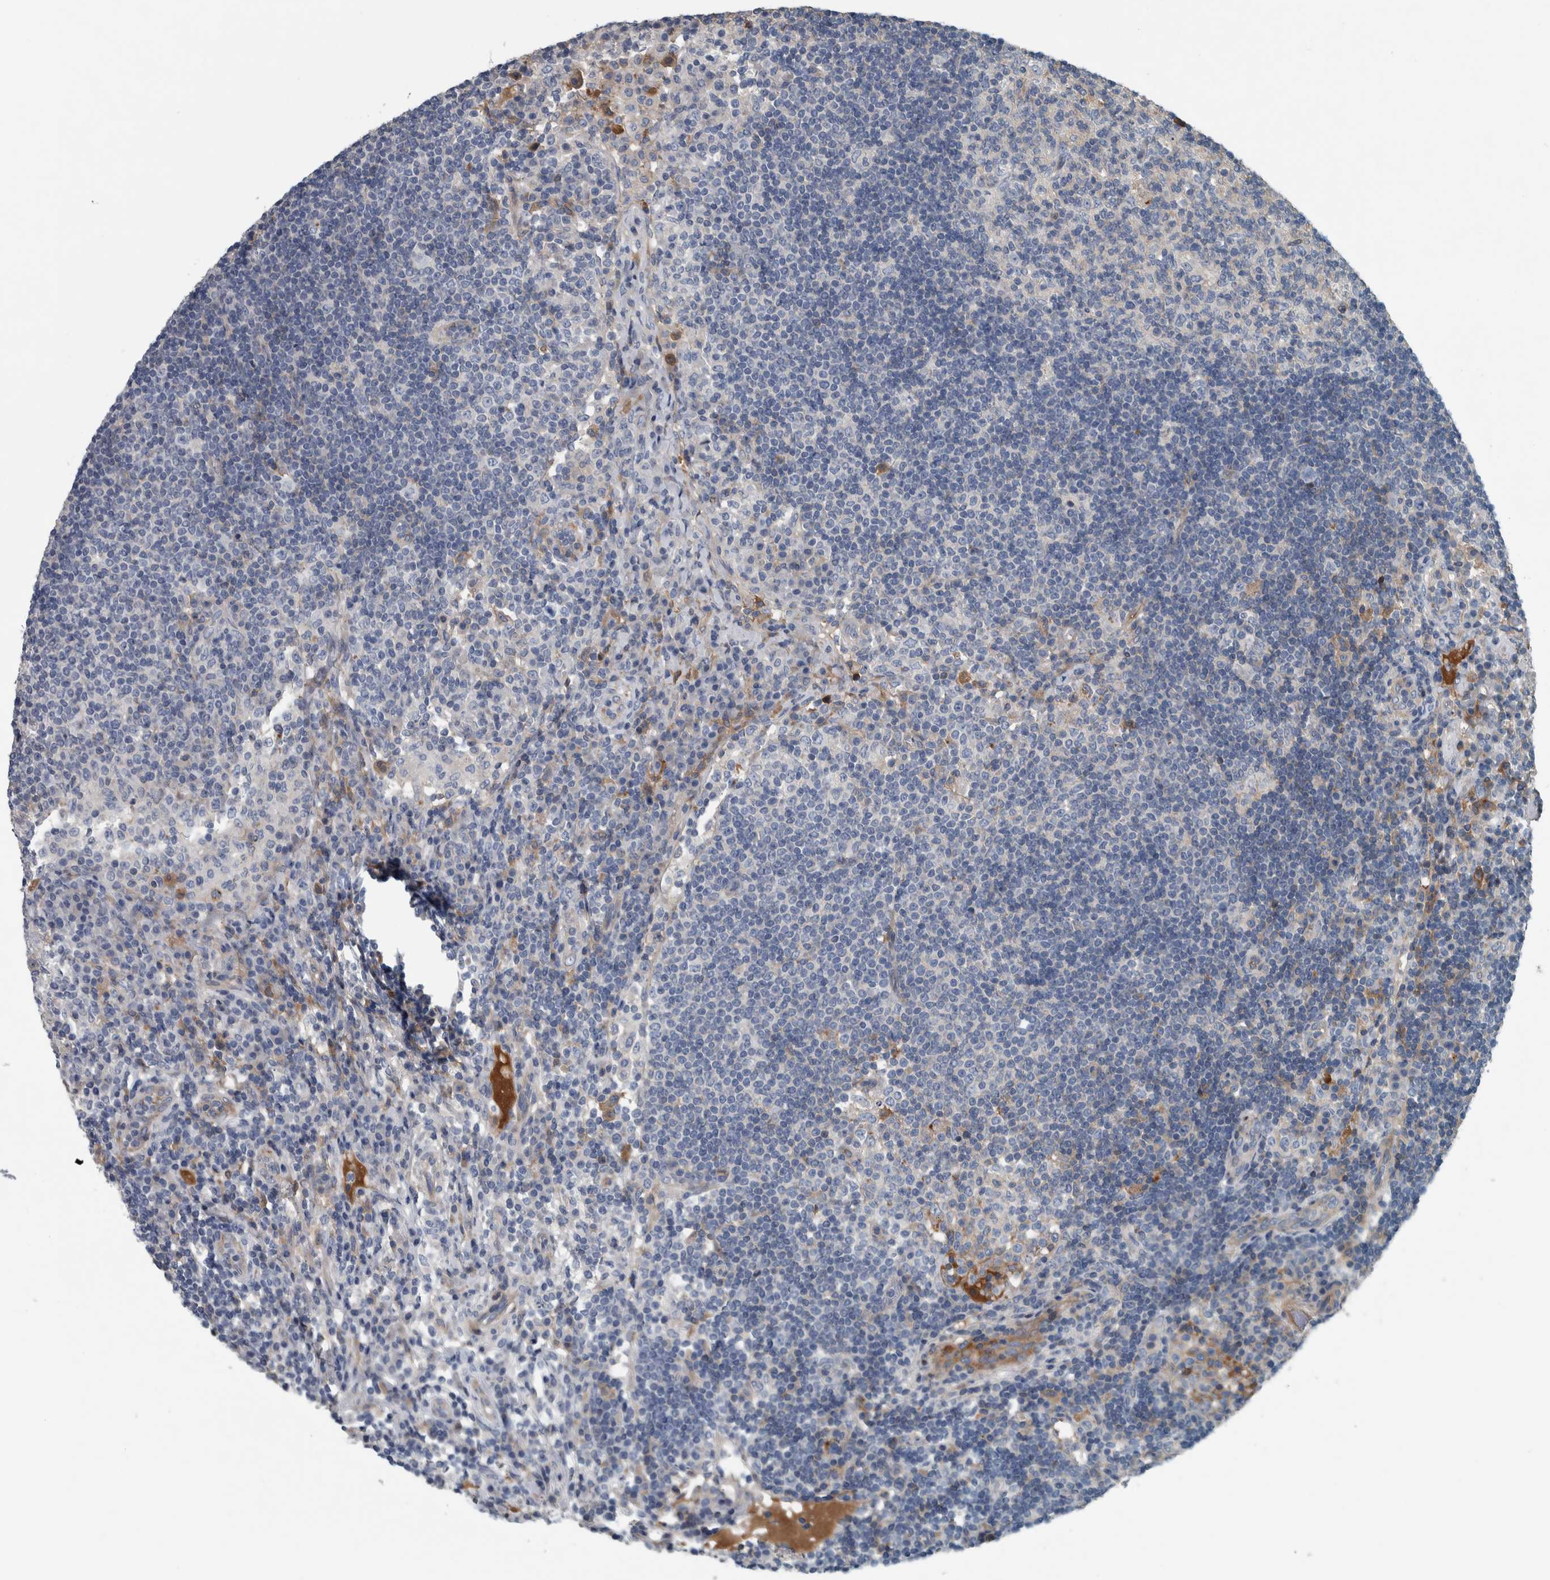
{"staining": {"intensity": "negative", "quantity": "none", "location": "none"}, "tissue": "lymph node", "cell_type": "Germinal center cells", "image_type": "normal", "snomed": [{"axis": "morphology", "description": "Normal tissue, NOS"}, {"axis": "topography", "description": "Lymph node"}], "caption": "DAB (3,3'-diaminobenzidine) immunohistochemical staining of benign lymph node demonstrates no significant positivity in germinal center cells. (DAB (3,3'-diaminobenzidine) immunohistochemistry, high magnification).", "gene": "SERPINC1", "patient": {"sex": "female", "age": 53}}